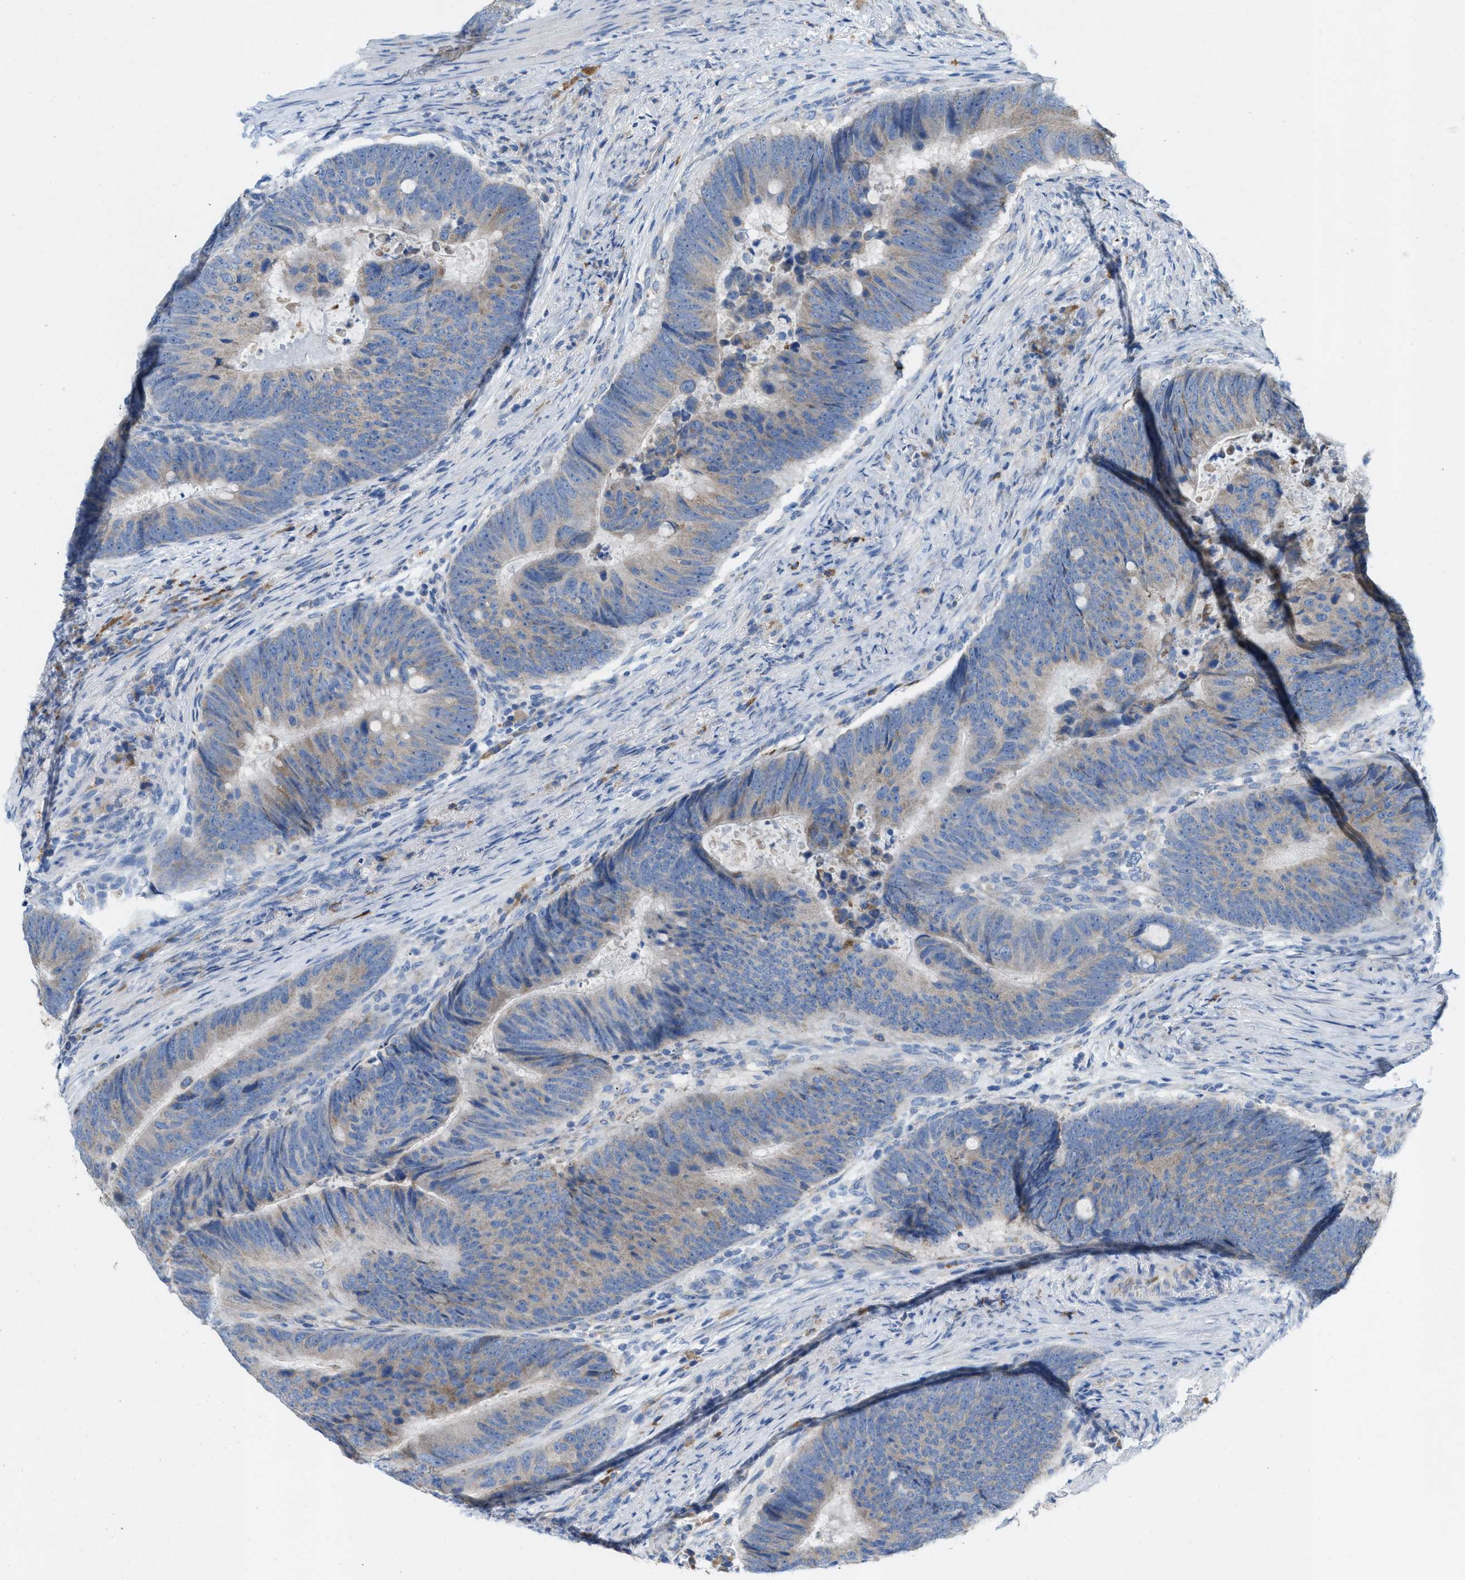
{"staining": {"intensity": "weak", "quantity": "<25%", "location": "cytoplasmic/membranous"}, "tissue": "colorectal cancer", "cell_type": "Tumor cells", "image_type": "cancer", "snomed": [{"axis": "morphology", "description": "Adenocarcinoma, NOS"}, {"axis": "topography", "description": "Colon"}], "caption": "Tumor cells show no significant positivity in adenocarcinoma (colorectal). Brightfield microscopy of immunohistochemistry (IHC) stained with DAB (brown) and hematoxylin (blue), captured at high magnification.", "gene": "DYNC2I1", "patient": {"sex": "male", "age": 56}}